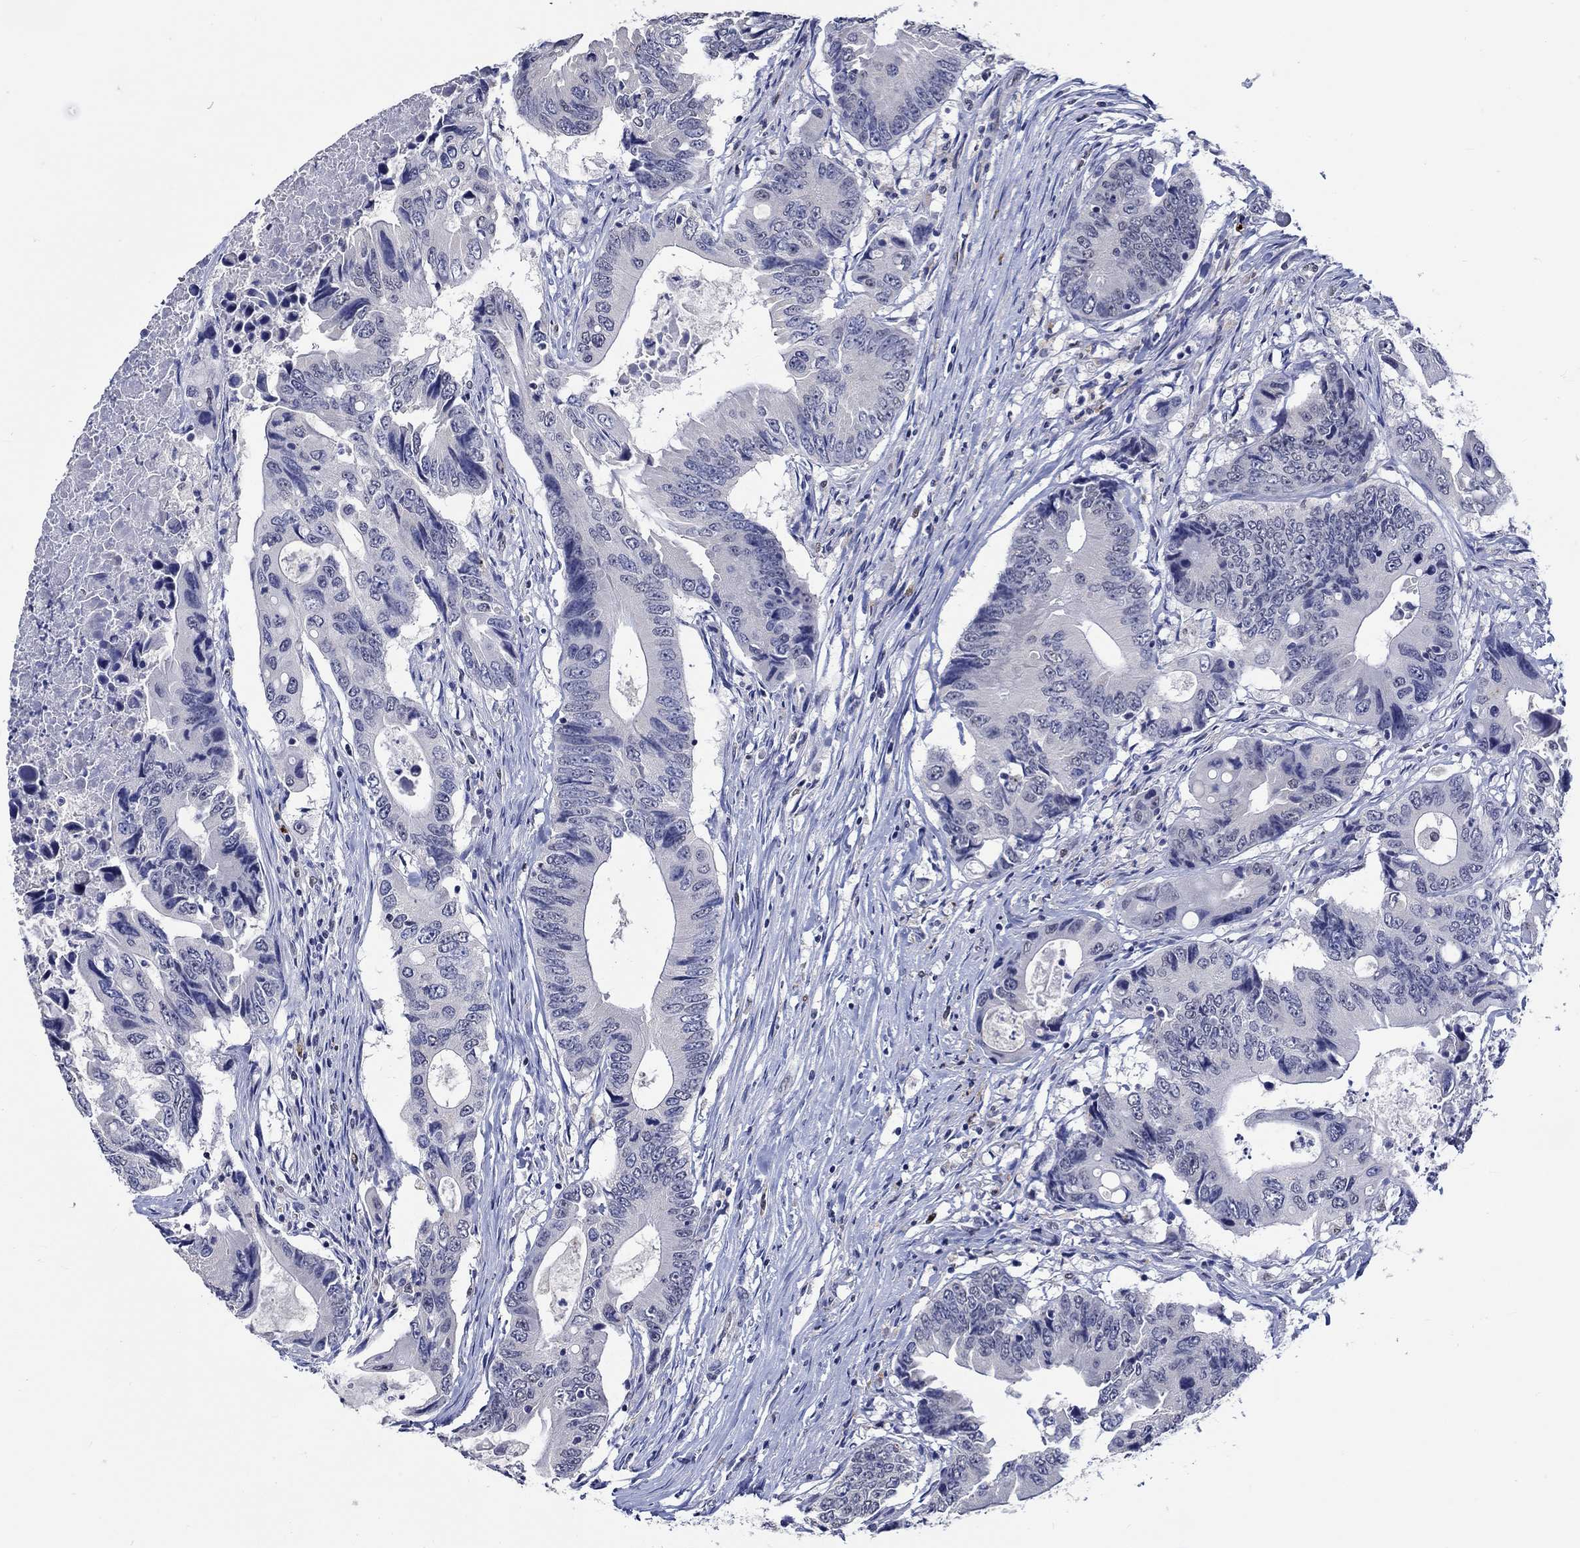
{"staining": {"intensity": "negative", "quantity": "none", "location": "none"}, "tissue": "colorectal cancer", "cell_type": "Tumor cells", "image_type": "cancer", "snomed": [{"axis": "morphology", "description": "Adenocarcinoma, NOS"}, {"axis": "topography", "description": "Colon"}], "caption": "Human adenocarcinoma (colorectal) stained for a protein using immunohistochemistry exhibits no positivity in tumor cells.", "gene": "GATA2", "patient": {"sex": "female", "age": 90}}